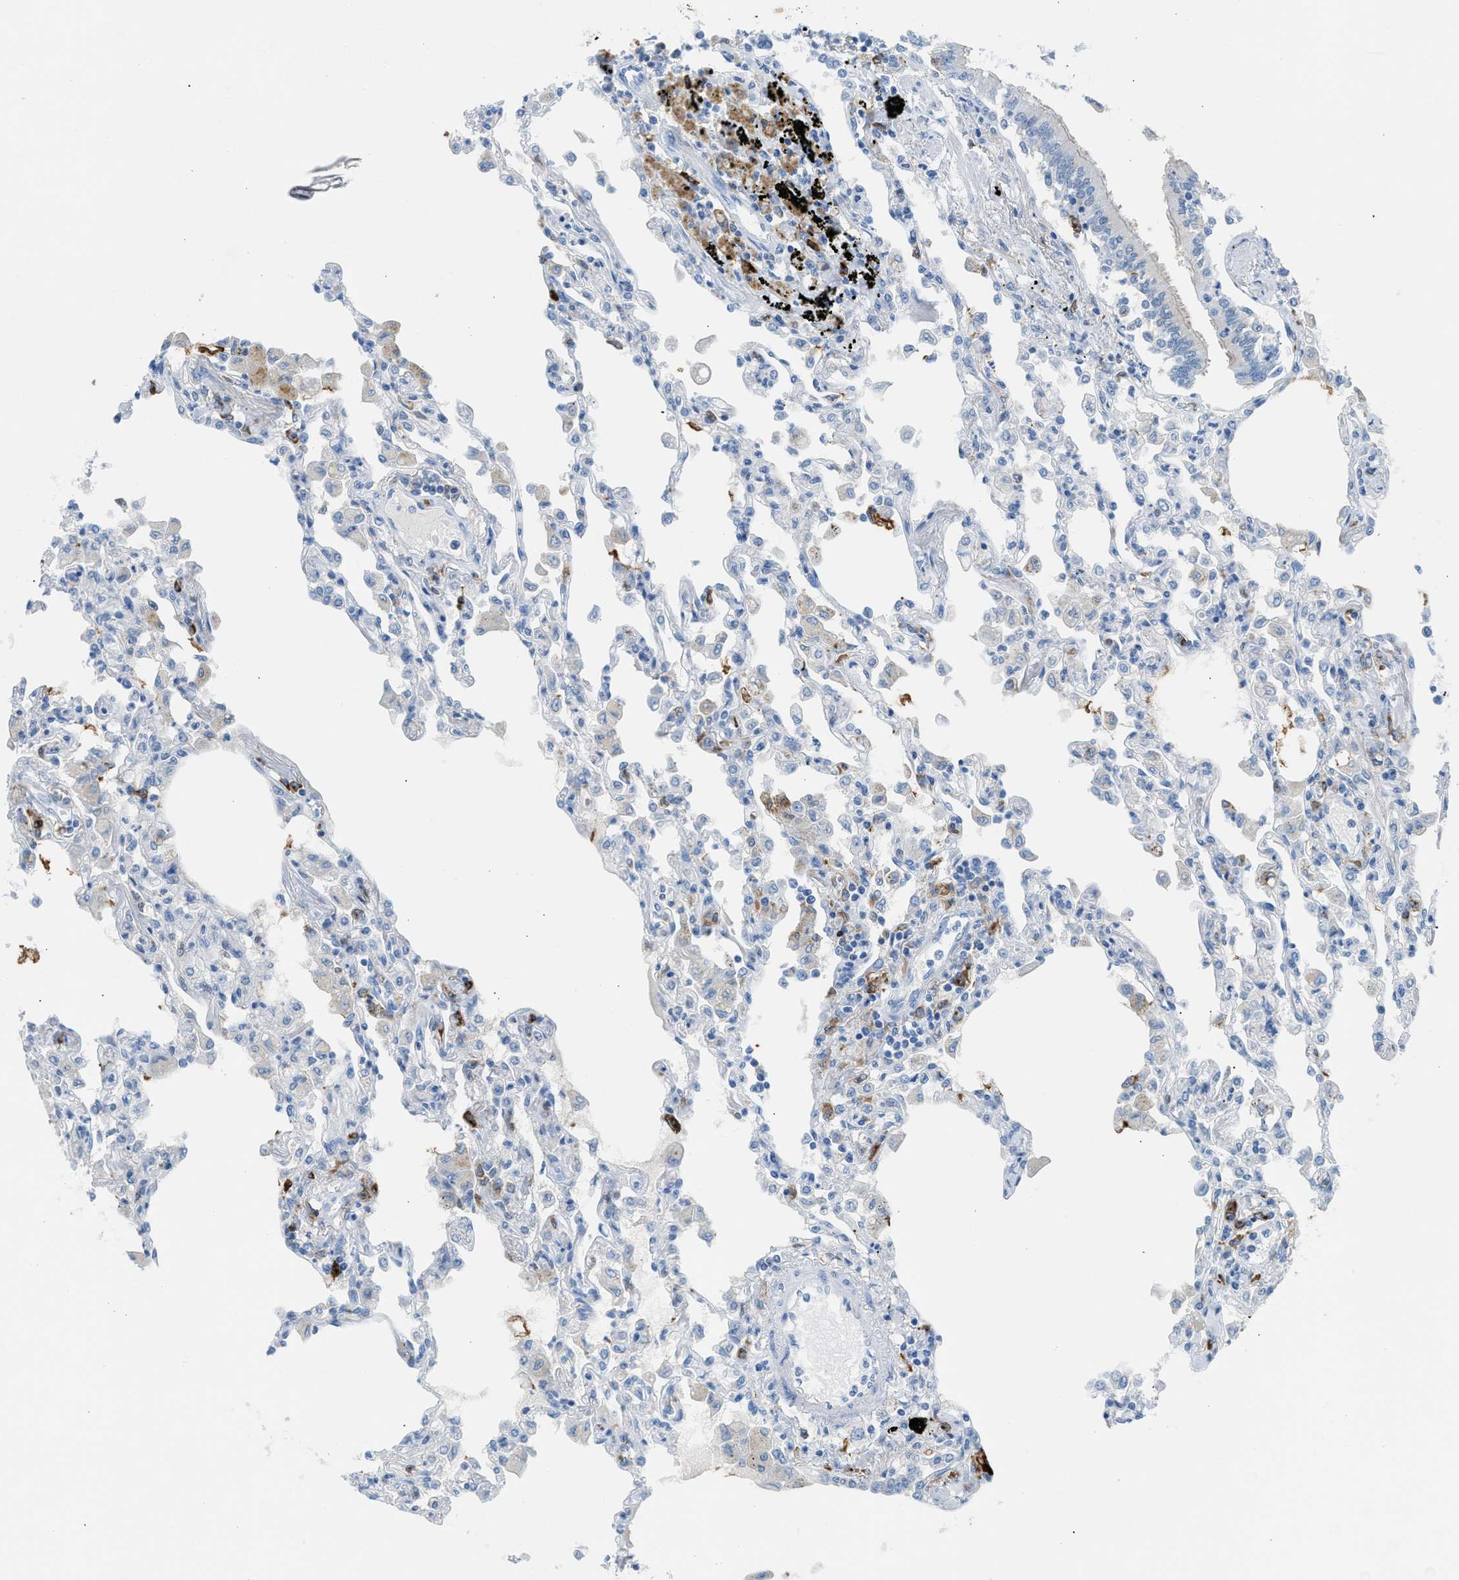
{"staining": {"intensity": "negative", "quantity": "none", "location": "none"}, "tissue": "lung", "cell_type": "Alveolar cells", "image_type": "normal", "snomed": [{"axis": "morphology", "description": "Normal tissue, NOS"}, {"axis": "topography", "description": "Bronchus"}, {"axis": "topography", "description": "Lung"}], "caption": "Immunohistochemistry histopathology image of normal lung stained for a protein (brown), which exhibits no staining in alveolar cells. (DAB (3,3'-diaminobenzidine) immunohistochemistry (IHC) with hematoxylin counter stain).", "gene": "CLEC10A", "patient": {"sex": "female", "age": 49}}